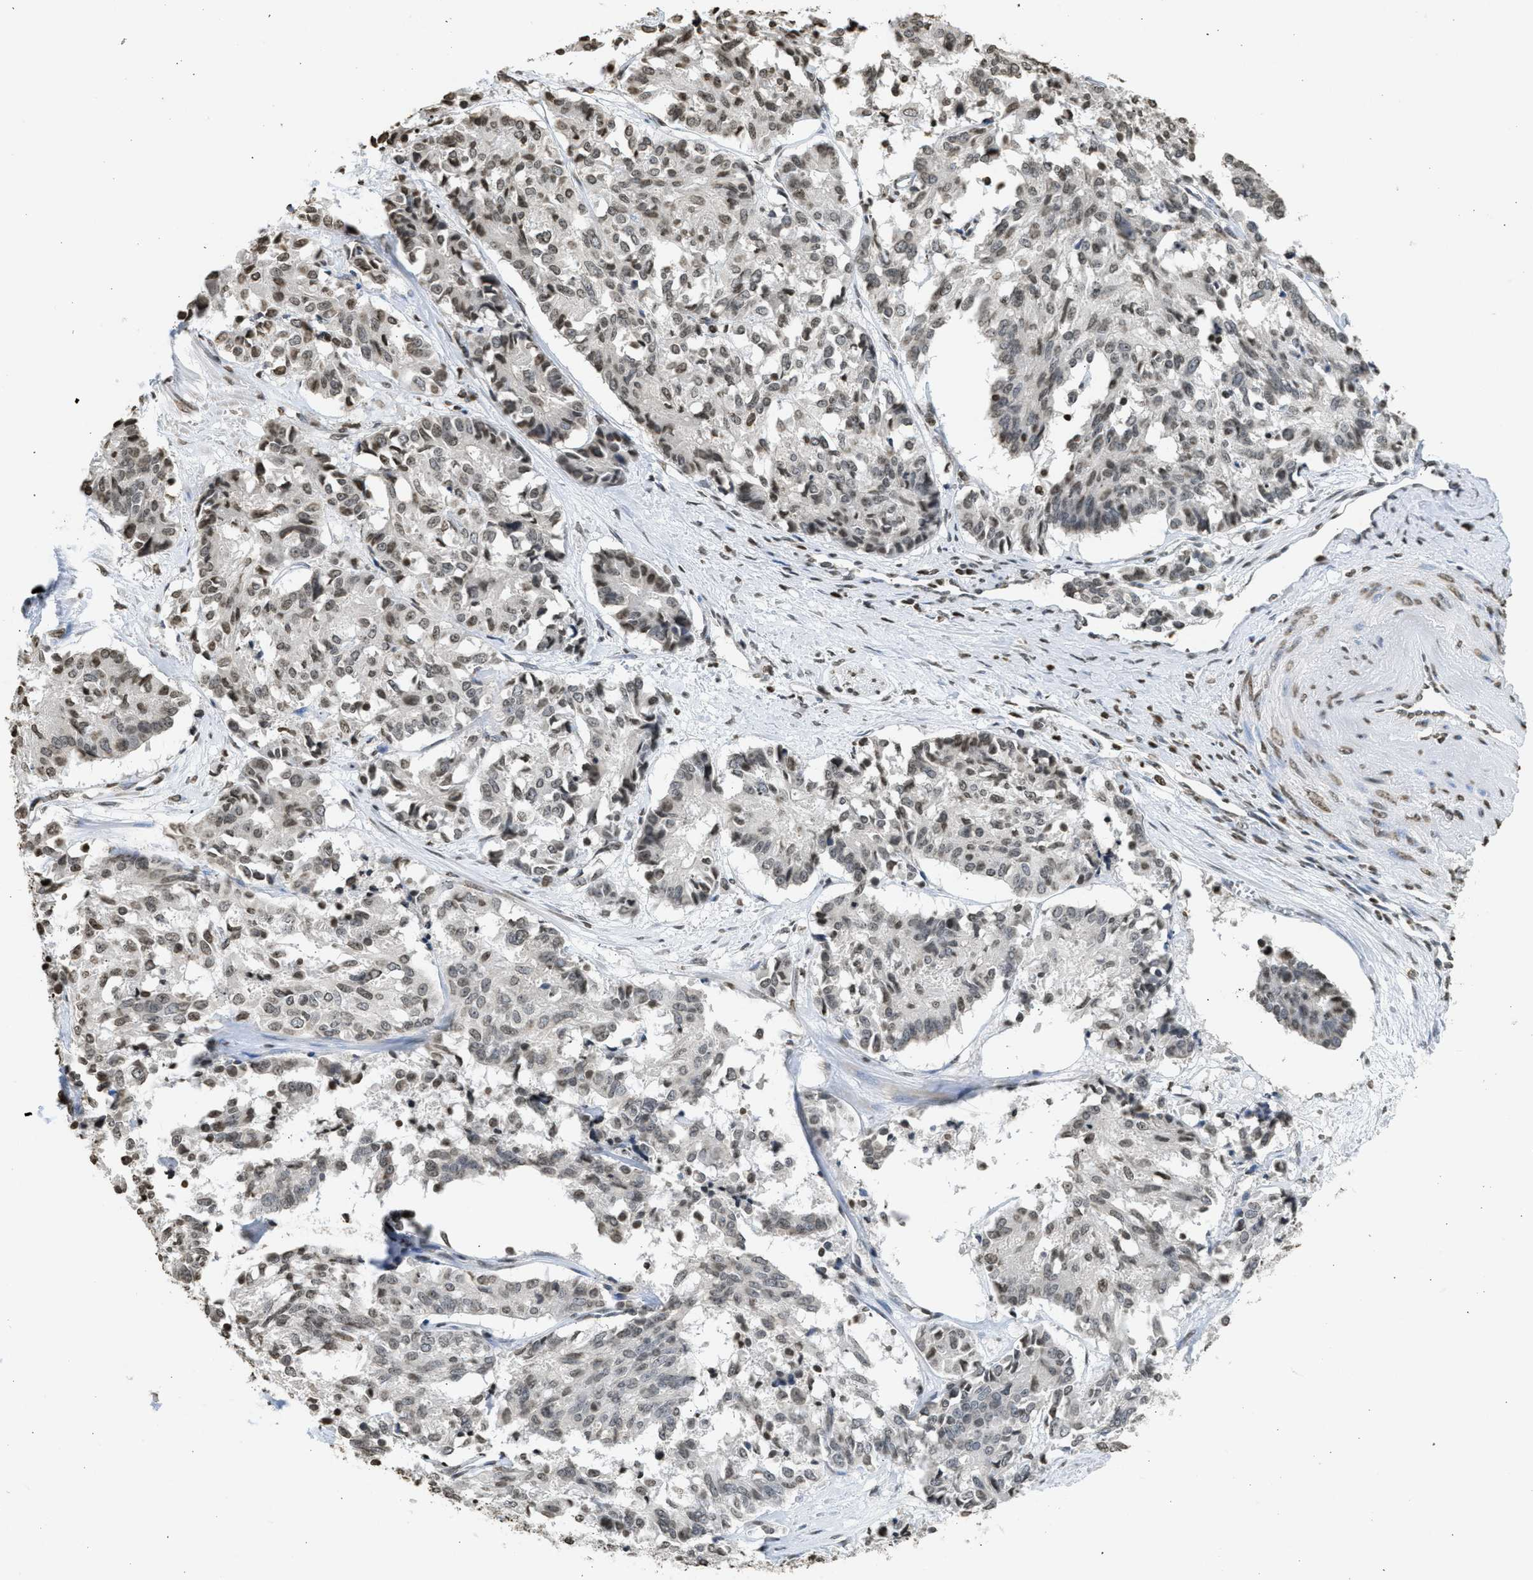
{"staining": {"intensity": "weak", "quantity": ">75%", "location": "nuclear"}, "tissue": "cervical cancer", "cell_type": "Tumor cells", "image_type": "cancer", "snomed": [{"axis": "morphology", "description": "Squamous cell carcinoma, NOS"}, {"axis": "topography", "description": "Cervix"}], "caption": "Immunohistochemistry of human cervical cancer (squamous cell carcinoma) demonstrates low levels of weak nuclear expression in about >75% of tumor cells. The staining is performed using DAB (3,3'-diaminobenzidine) brown chromogen to label protein expression. The nuclei are counter-stained blue using hematoxylin.", "gene": "RRAGC", "patient": {"sex": "female", "age": 35}}